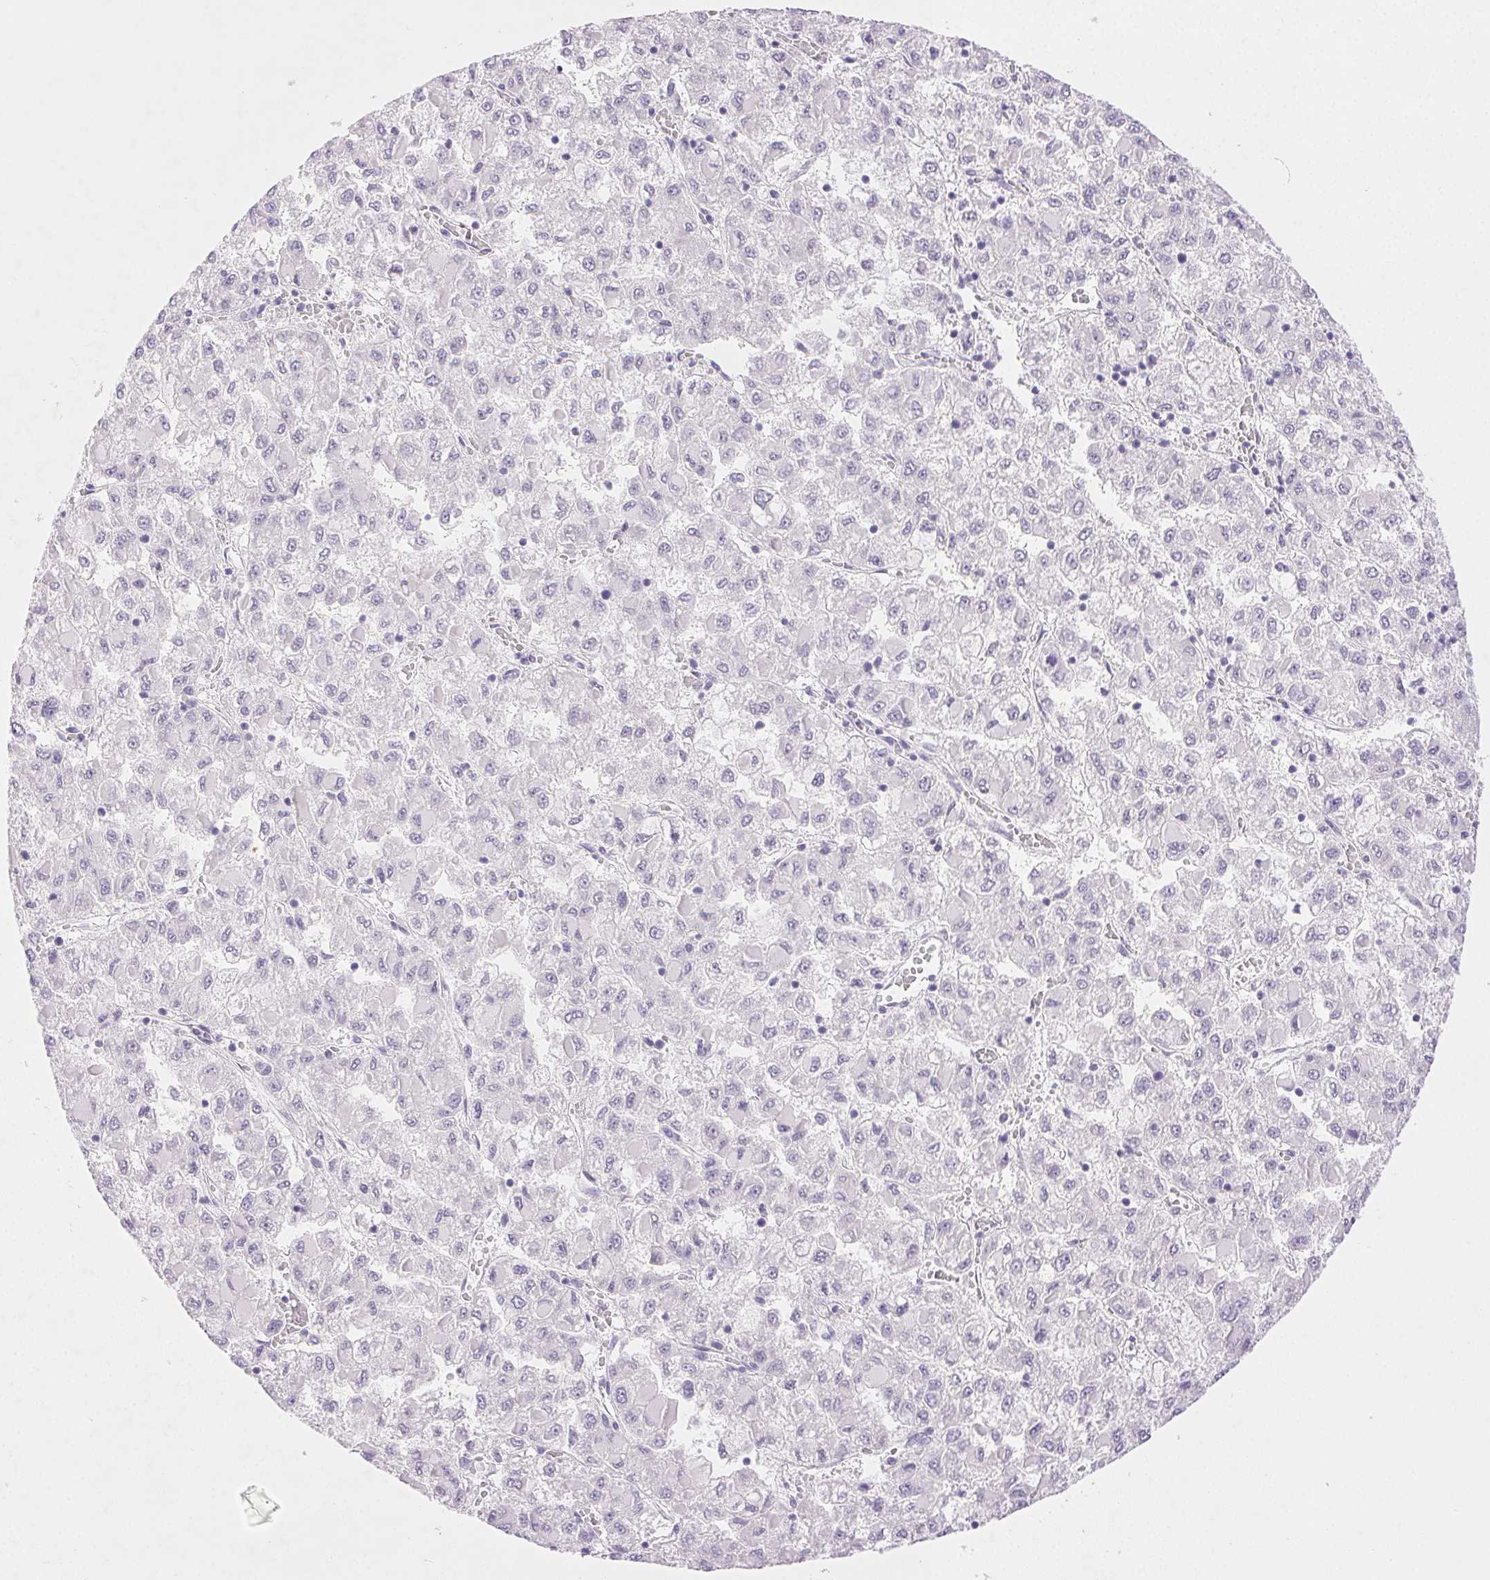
{"staining": {"intensity": "negative", "quantity": "none", "location": "none"}, "tissue": "liver cancer", "cell_type": "Tumor cells", "image_type": "cancer", "snomed": [{"axis": "morphology", "description": "Carcinoma, Hepatocellular, NOS"}, {"axis": "topography", "description": "Liver"}], "caption": "Image shows no protein staining in tumor cells of liver cancer (hepatocellular carcinoma) tissue.", "gene": "EMX2", "patient": {"sex": "male", "age": 40}}